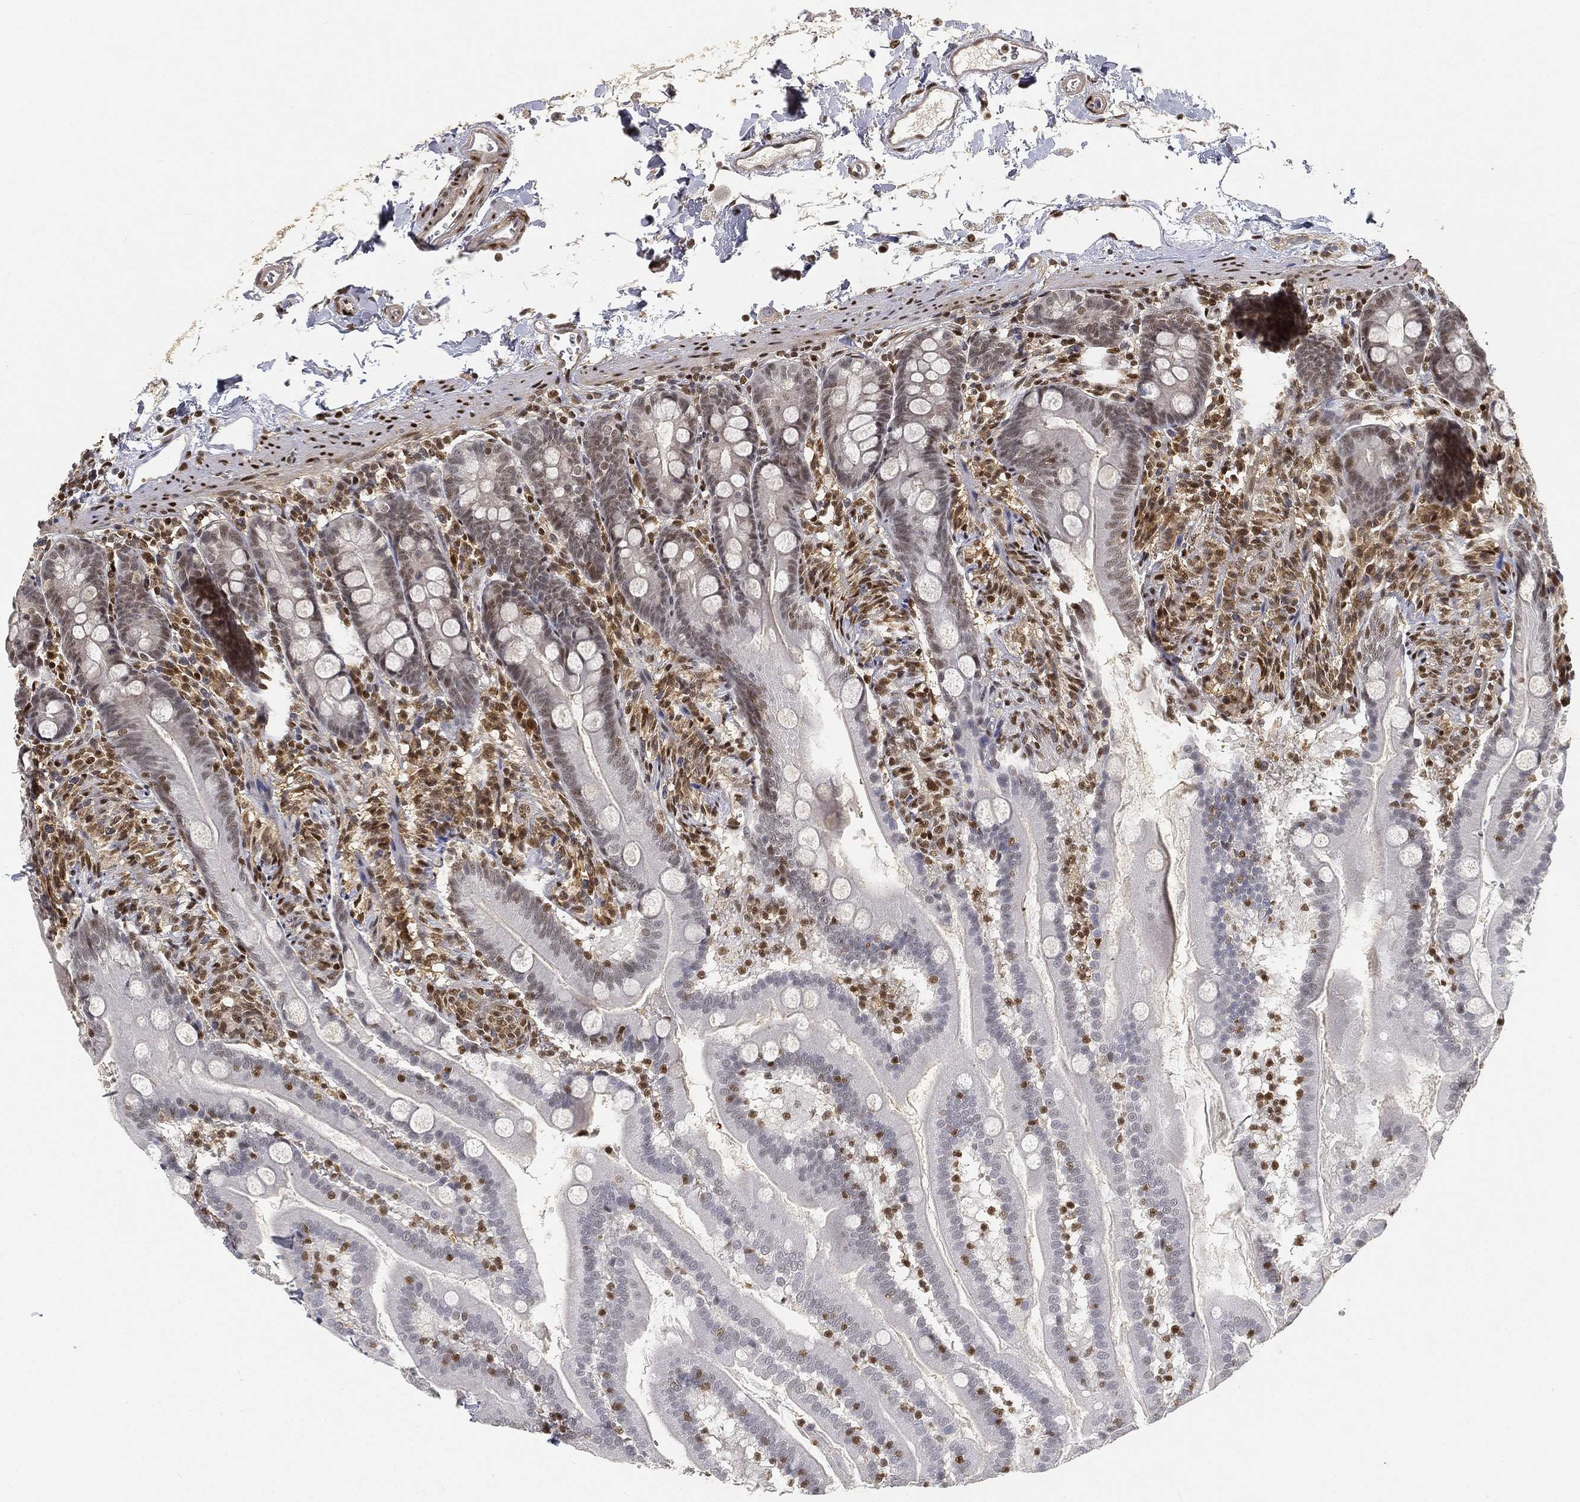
{"staining": {"intensity": "negative", "quantity": "none", "location": "none"}, "tissue": "small intestine", "cell_type": "Glandular cells", "image_type": "normal", "snomed": [{"axis": "morphology", "description": "Normal tissue, NOS"}, {"axis": "topography", "description": "Small intestine"}], "caption": "The micrograph reveals no staining of glandular cells in unremarkable small intestine. Nuclei are stained in blue.", "gene": "CRTC3", "patient": {"sex": "female", "age": 44}}